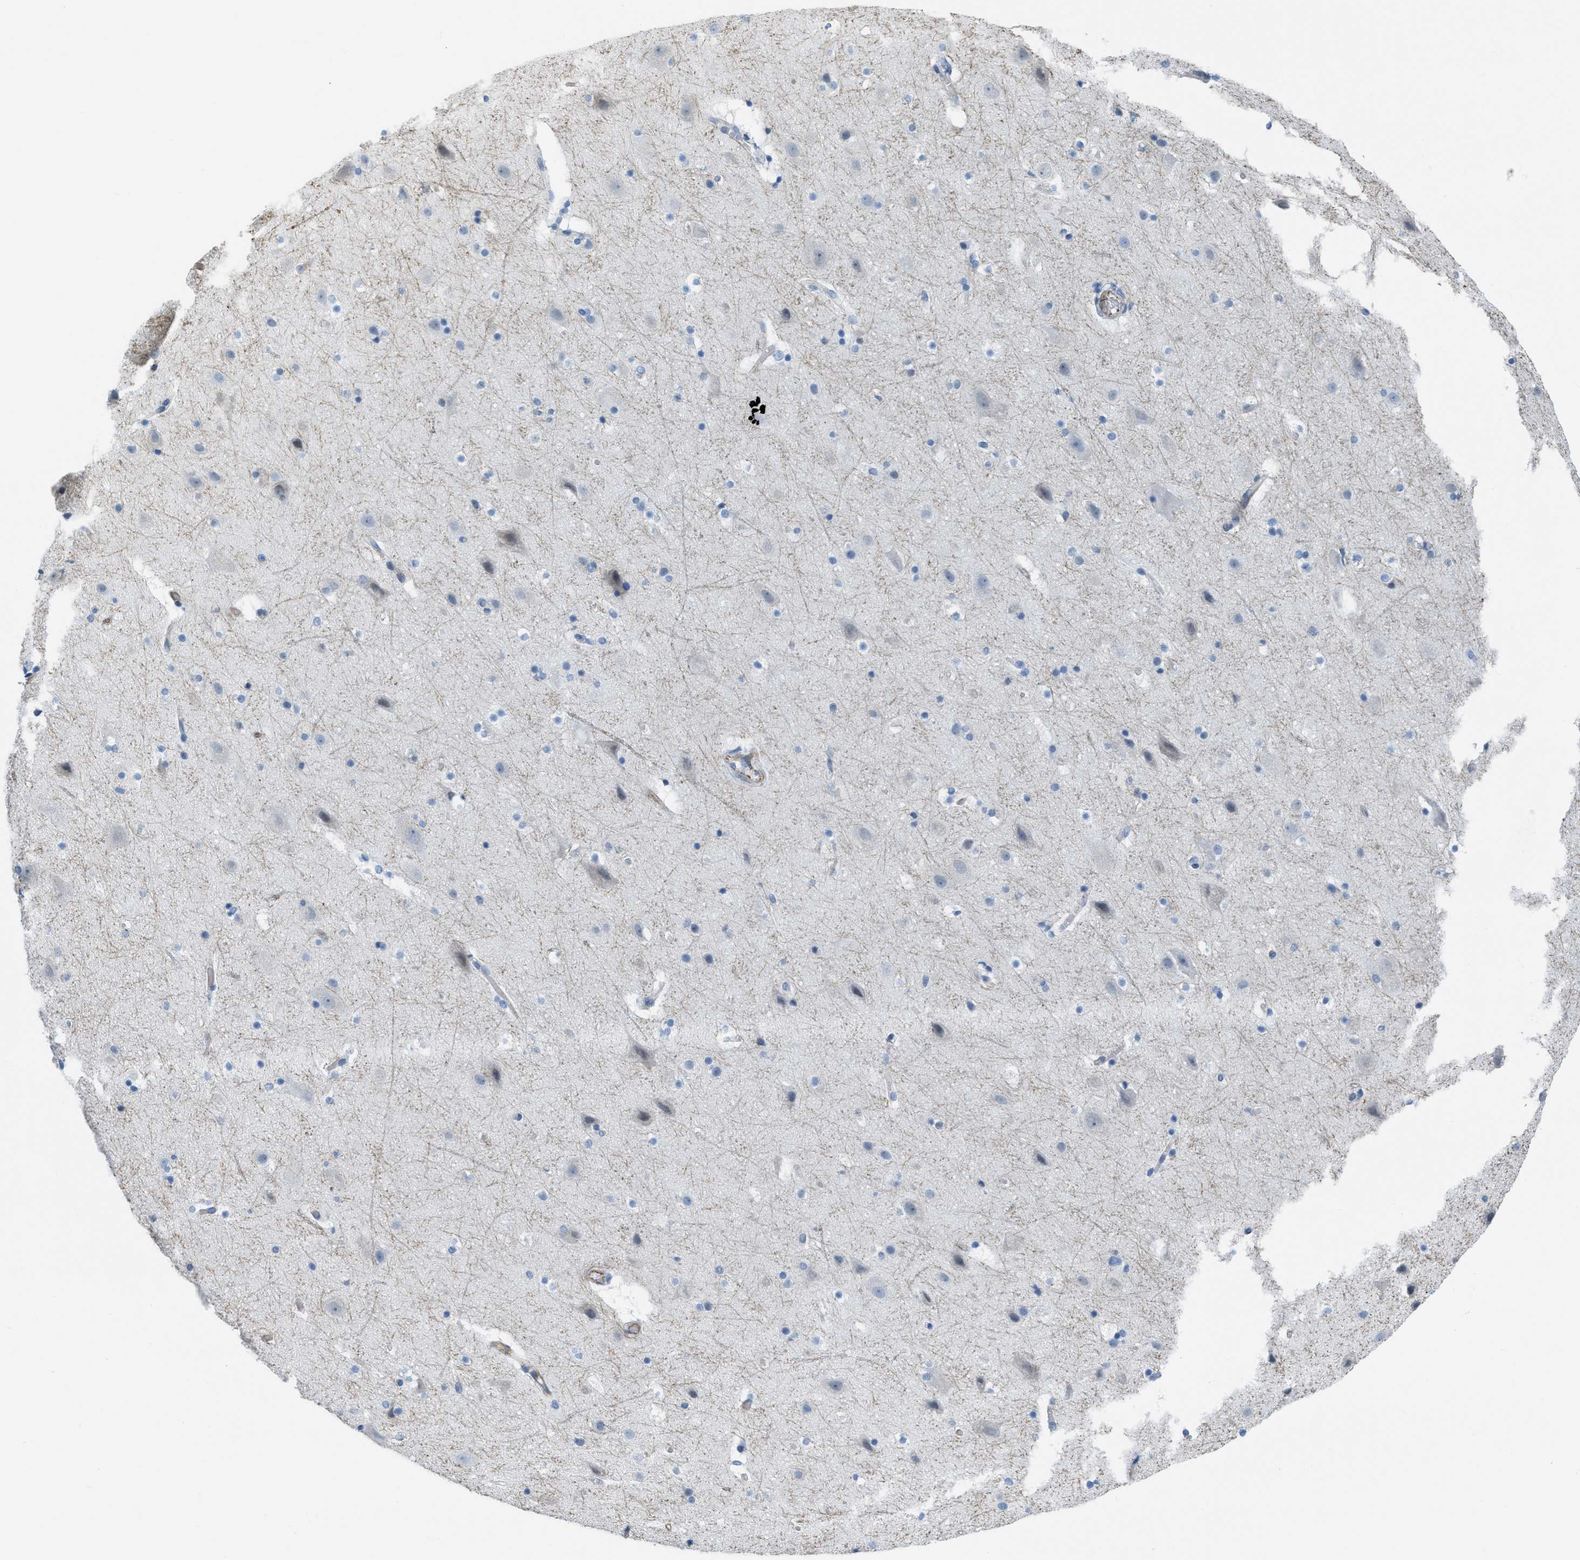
{"staining": {"intensity": "negative", "quantity": "none", "location": "none"}, "tissue": "cerebral cortex", "cell_type": "Endothelial cells", "image_type": "normal", "snomed": [{"axis": "morphology", "description": "Normal tissue, NOS"}, {"axis": "topography", "description": "Cerebral cortex"}], "caption": "IHC image of benign cerebral cortex: human cerebral cortex stained with DAB reveals no significant protein staining in endothelial cells.", "gene": "SLC12A1", "patient": {"sex": "male", "age": 45}}